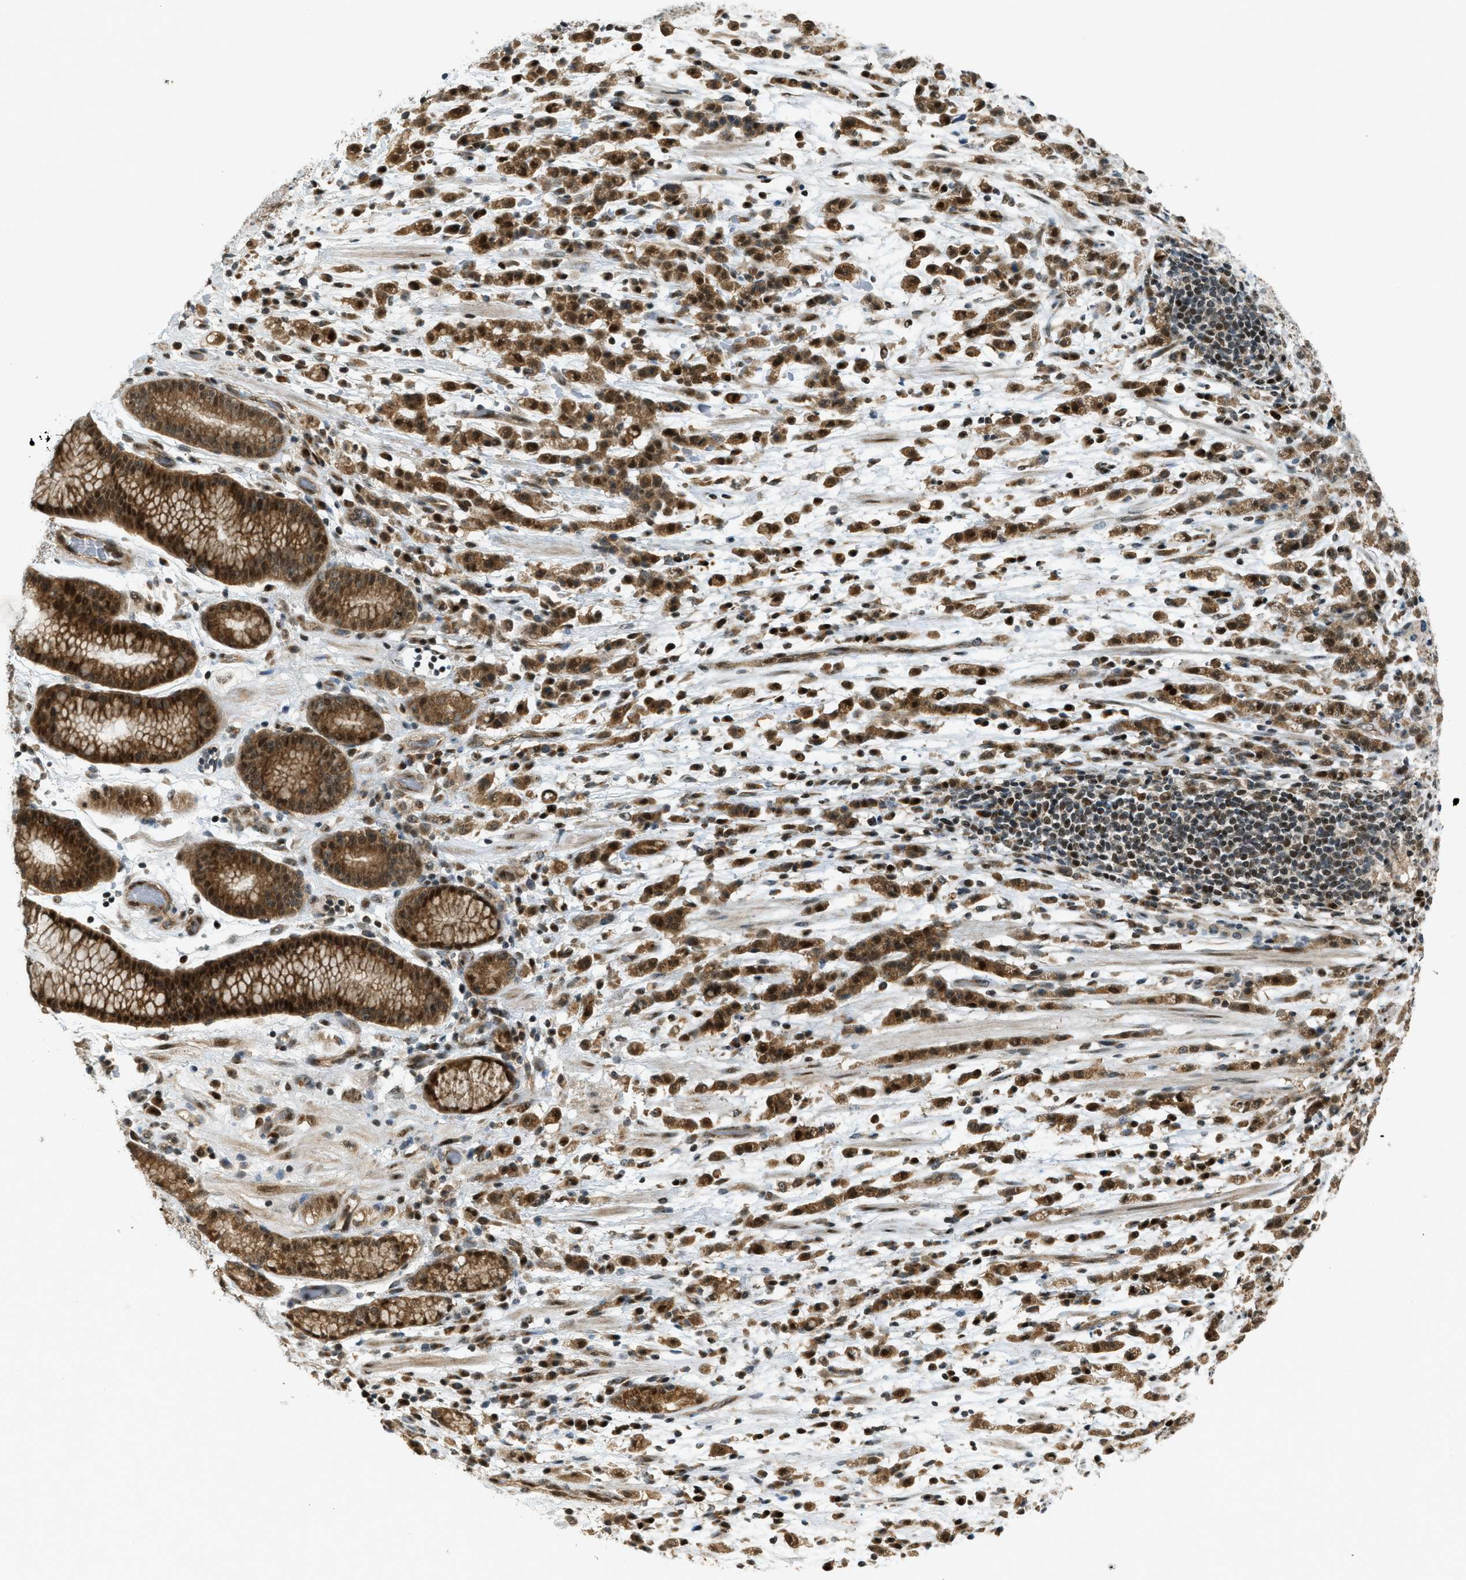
{"staining": {"intensity": "strong", "quantity": ">75%", "location": "cytoplasmic/membranous,nuclear"}, "tissue": "stomach cancer", "cell_type": "Tumor cells", "image_type": "cancer", "snomed": [{"axis": "morphology", "description": "Adenocarcinoma, NOS"}, {"axis": "topography", "description": "Stomach, lower"}], "caption": "Strong cytoplasmic/membranous and nuclear protein positivity is seen in approximately >75% of tumor cells in stomach cancer (adenocarcinoma).", "gene": "CCDC186", "patient": {"sex": "male", "age": 88}}